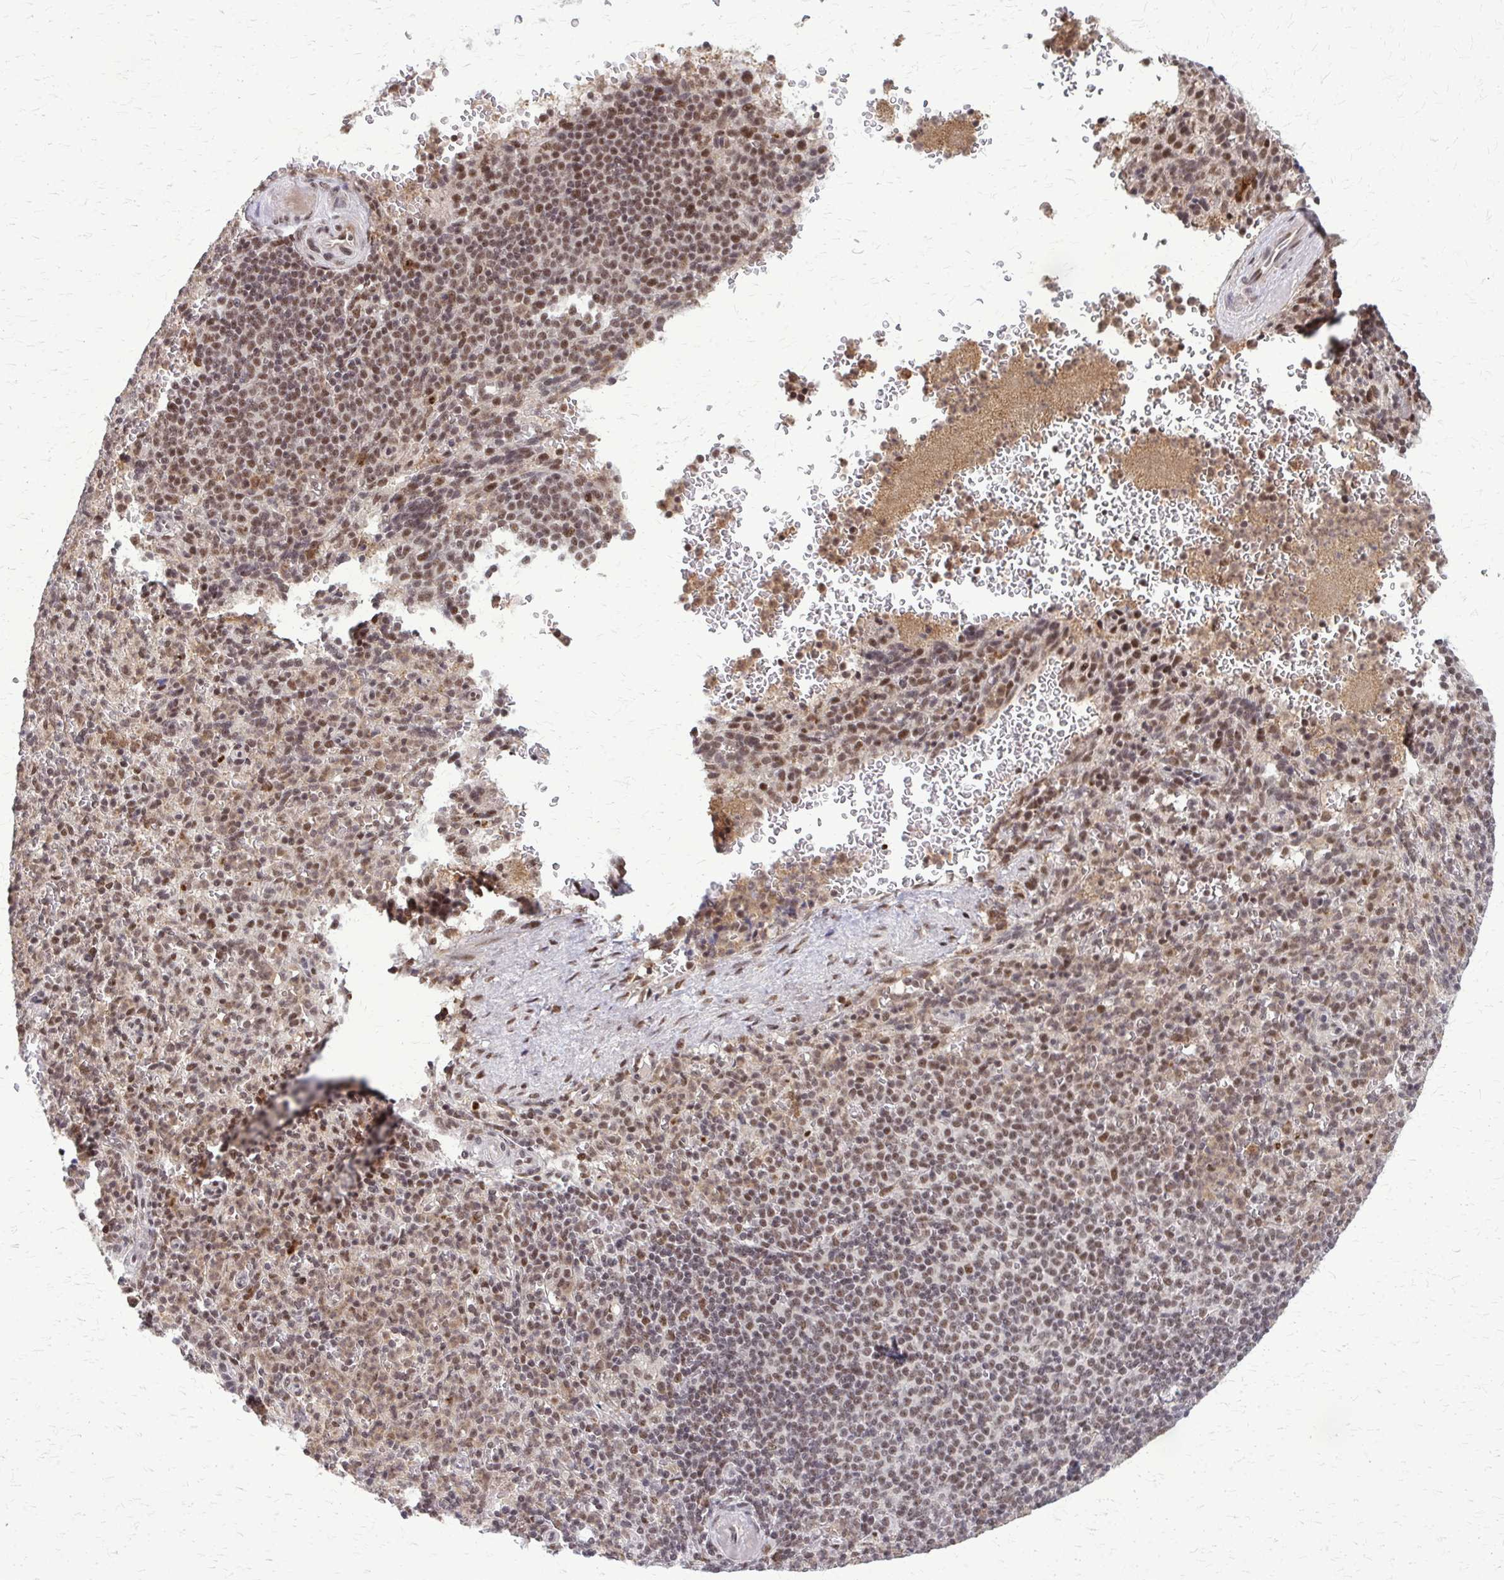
{"staining": {"intensity": "moderate", "quantity": ">75%", "location": "nuclear"}, "tissue": "spleen", "cell_type": "Cells in red pulp", "image_type": "normal", "snomed": [{"axis": "morphology", "description": "Normal tissue, NOS"}, {"axis": "topography", "description": "Spleen"}], "caption": "Immunohistochemistry (IHC) photomicrograph of normal spleen: human spleen stained using immunohistochemistry displays medium levels of moderate protein expression localized specifically in the nuclear of cells in red pulp, appearing as a nuclear brown color.", "gene": "HDAC3", "patient": {"sex": "female", "age": 74}}